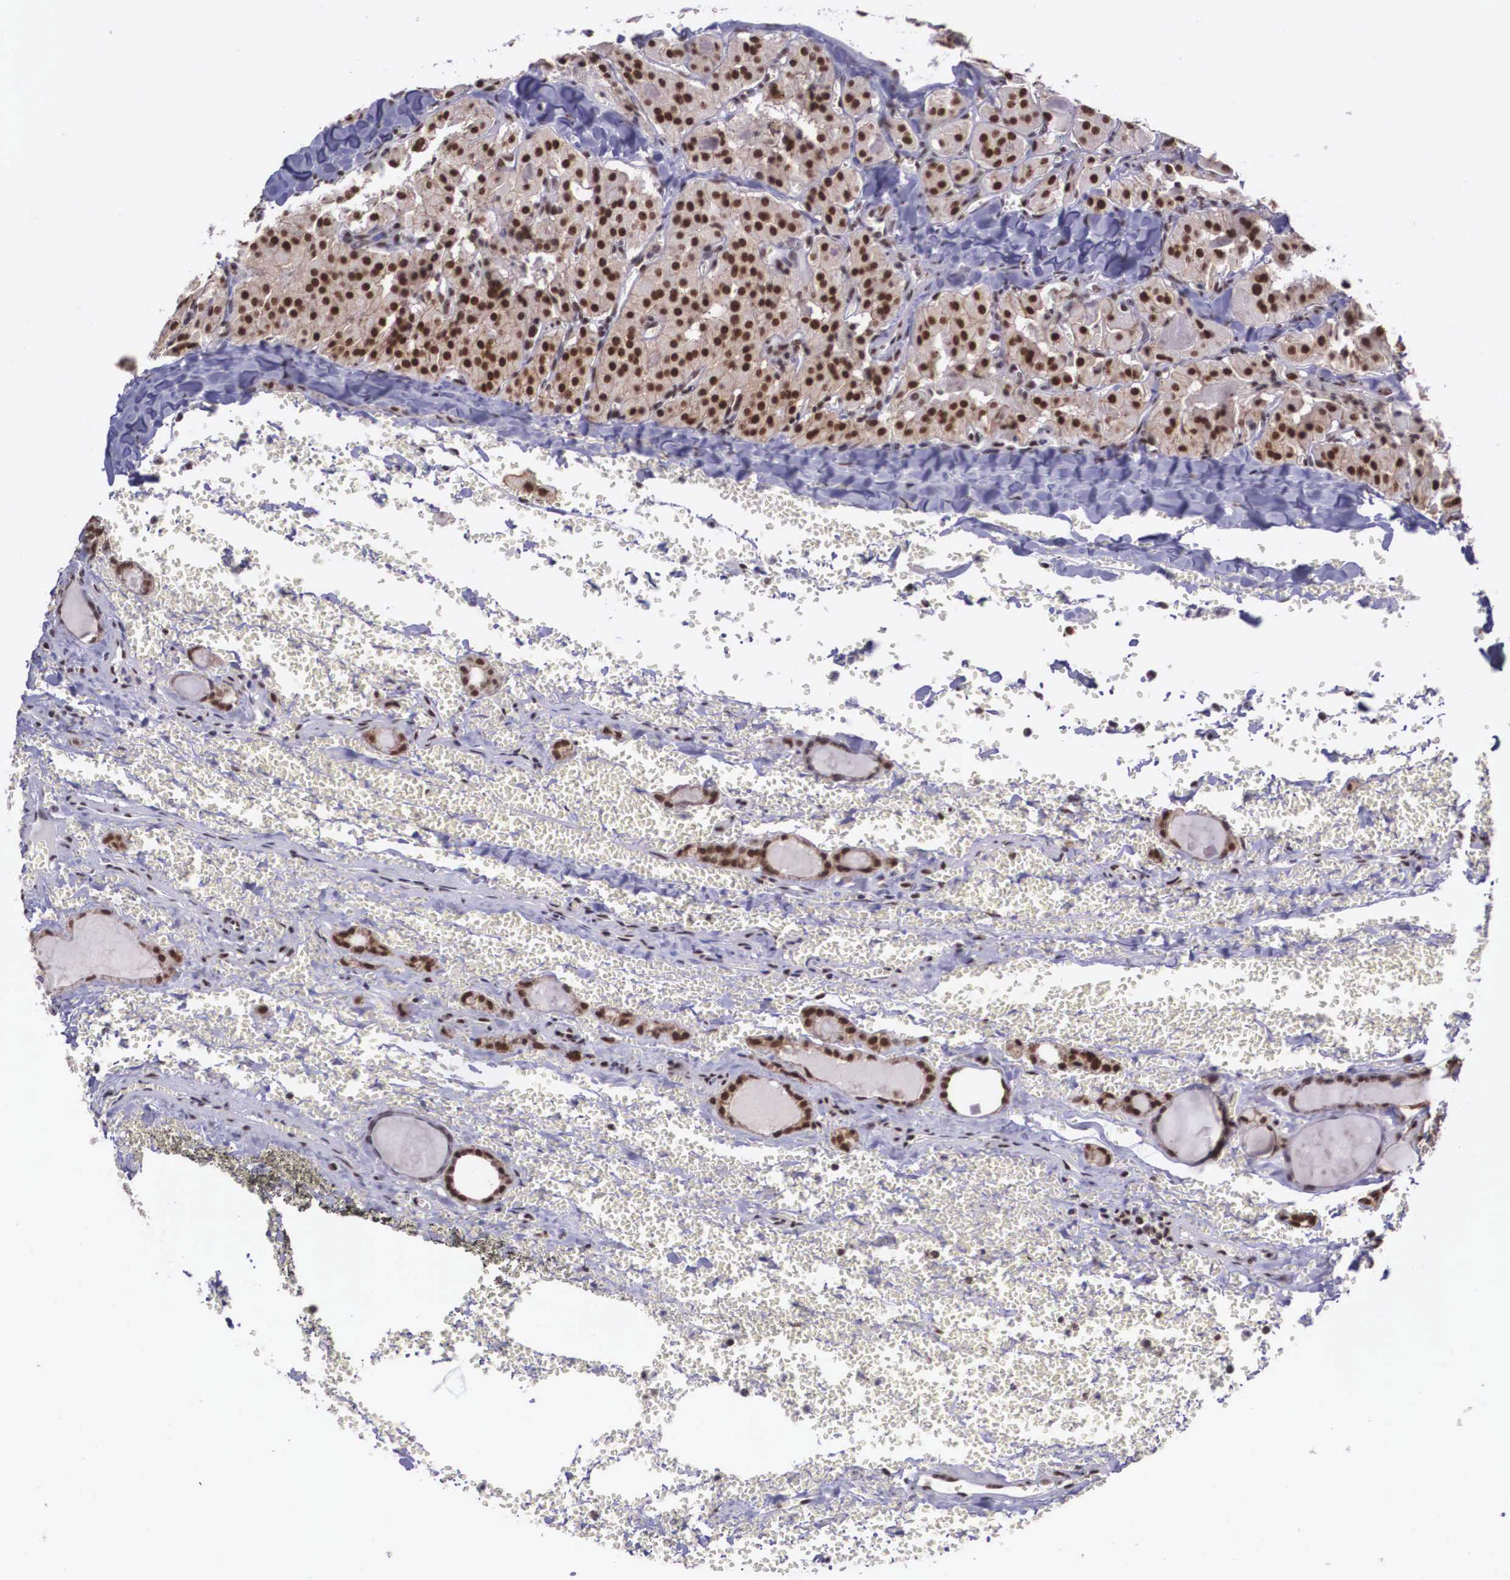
{"staining": {"intensity": "strong", "quantity": ">75%", "location": "cytoplasmic/membranous,nuclear"}, "tissue": "thyroid cancer", "cell_type": "Tumor cells", "image_type": "cancer", "snomed": [{"axis": "morphology", "description": "Carcinoma, NOS"}, {"axis": "topography", "description": "Thyroid gland"}], "caption": "Protein analysis of thyroid cancer (carcinoma) tissue displays strong cytoplasmic/membranous and nuclear positivity in approximately >75% of tumor cells.", "gene": "POLR2F", "patient": {"sex": "male", "age": 76}}